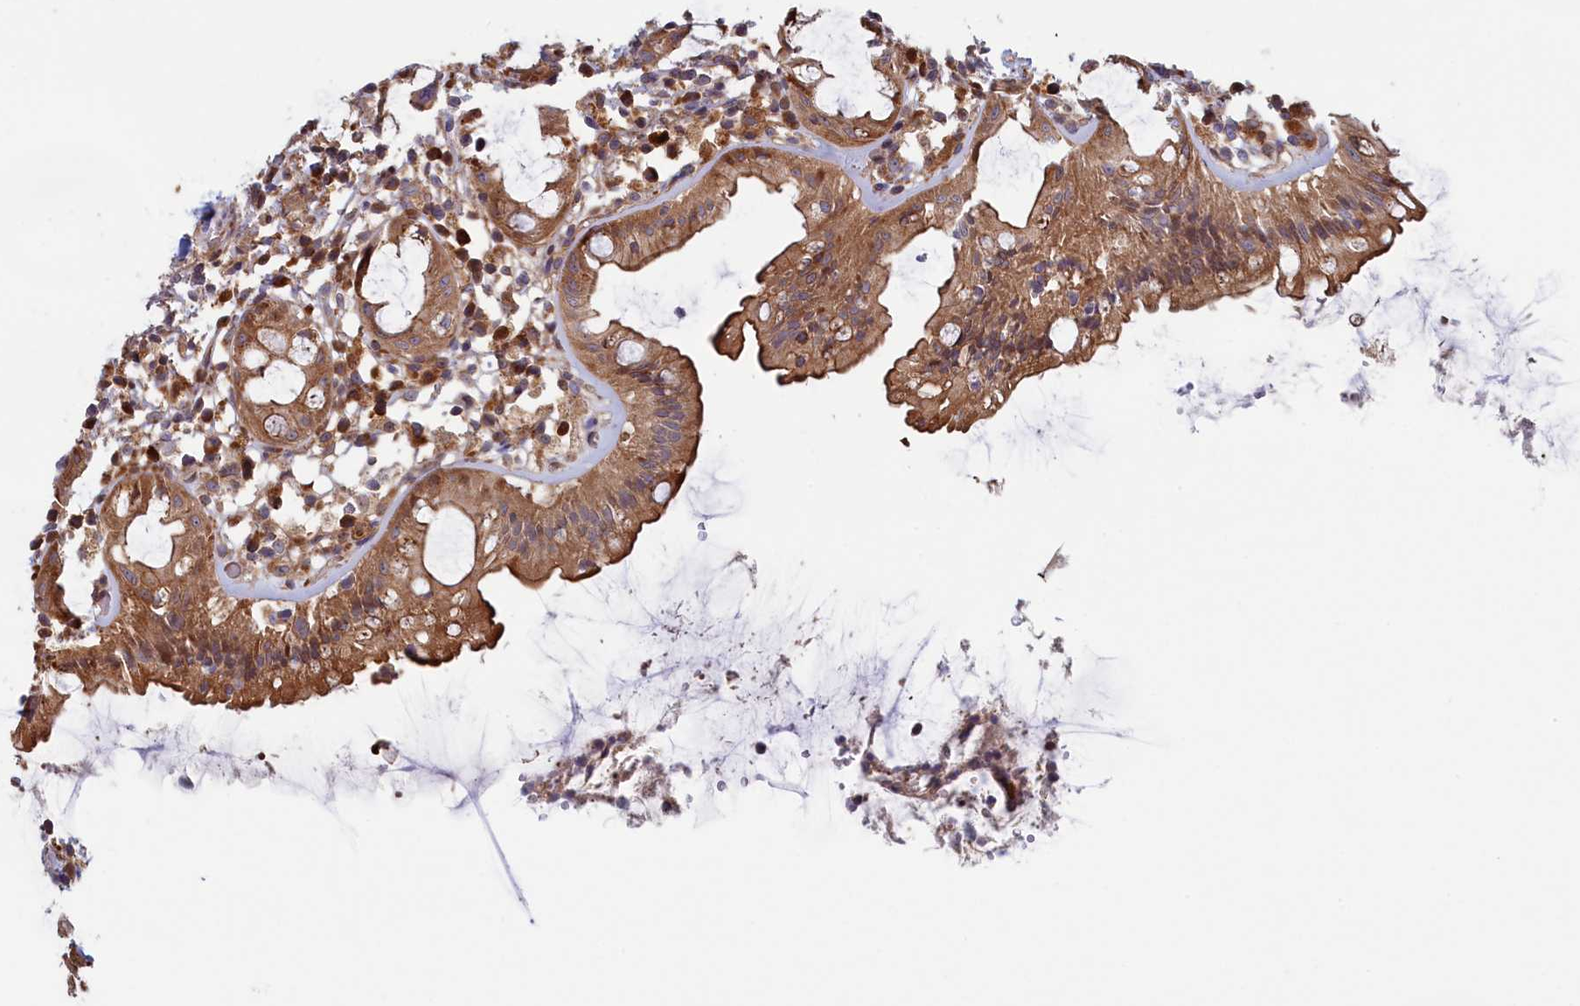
{"staining": {"intensity": "moderate", "quantity": ">75%", "location": "cytoplasmic/membranous"}, "tissue": "rectum", "cell_type": "Glandular cells", "image_type": "normal", "snomed": [{"axis": "morphology", "description": "Normal tissue, NOS"}, {"axis": "topography", "description": "Rectum"}], "caption": "Immunohistochemical staining of unremarkable rectum reveals moderate cytoplasmic/membranous protein positivity in approximately >75% of glandular cells.", "gene": "RILPL1", "patient": {"sex": "female", "age": 57}}